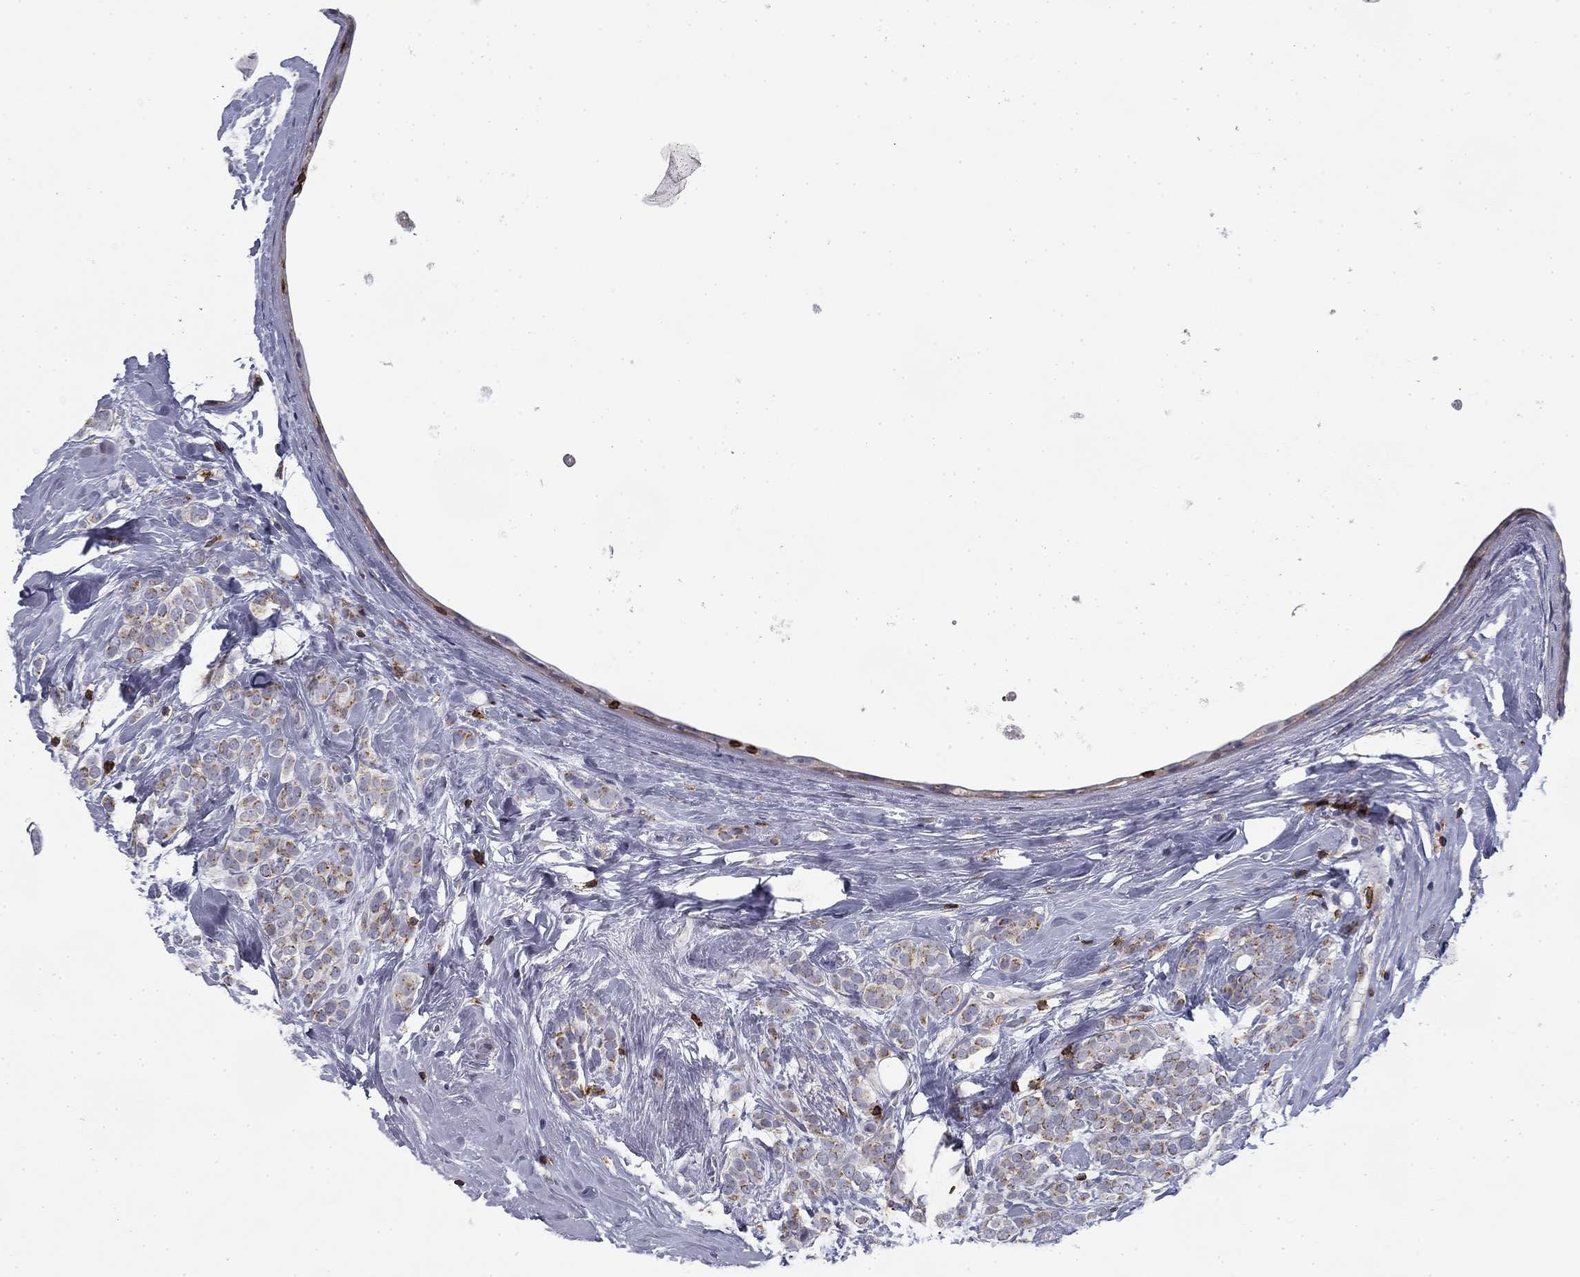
{"staining": {"intensity": "moderate", "quantity": "25%-75%", "location": "cytoplasmic/membranous"}, "tissue": "breast cancer", "cell_type": "Tumor cells", "image_type": "cancer", "snomed": [{"axis": "morphology", "description": "Lobular carcinoma"}, {"axis": "topography", "description": "Breast"}], "caption": "IHC (DAB) staining of human breast cancer (lobular carcinoma) reveals moderate cytoplasmic/membranous protein staining in about 25%-75% of tumor cells.", "gene": "TRAT1", "patient": {"sex": "female", "age": 49}}